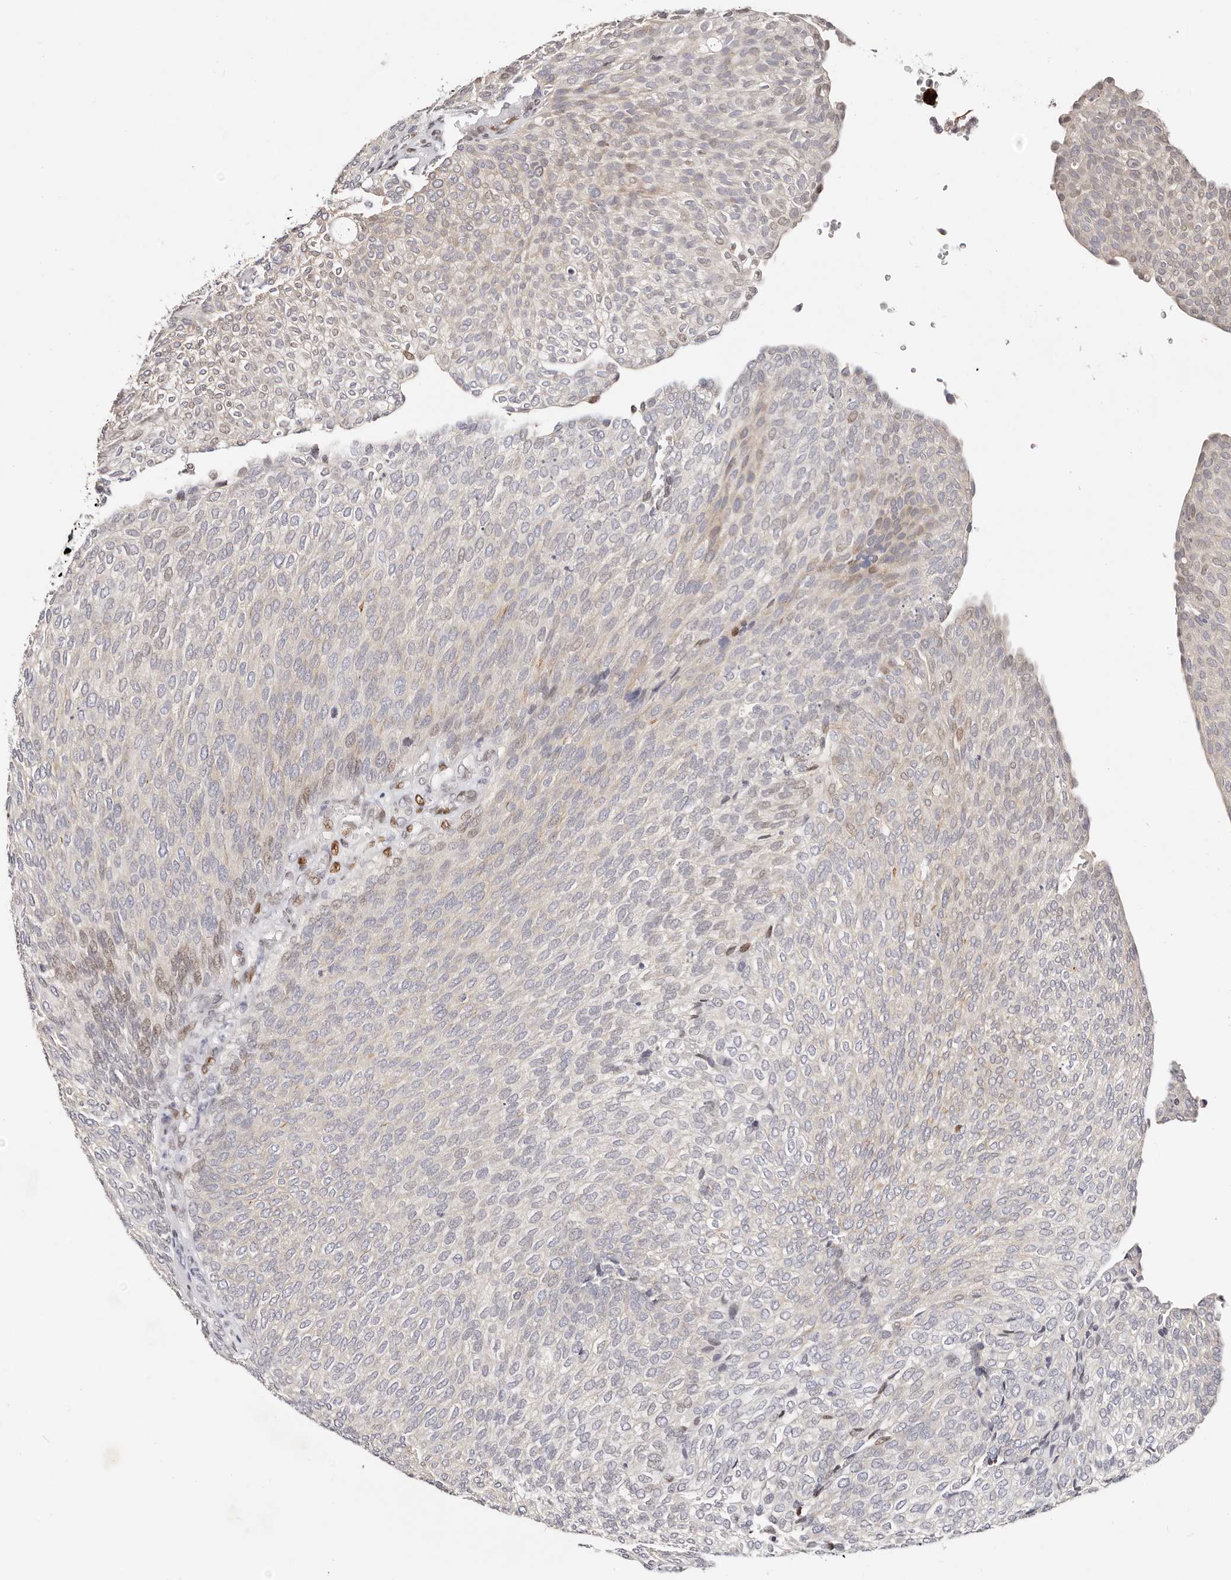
{"staining": {"intensity": "weak", "quantity": "<25%", "location": "cytoplasmic/membranous"}, "tissue": "urothelial cancer", "cell_type": "Tumor cells", "image_type": "cancer", "snomed": [{"axis": "morphology", "description": "Urothelial carcinoma, Low grade"}, {"axis": "topography", "description": "Urinary bladder"}], "caption": "The image reveals no significant staining in tumor cells of urothelial cancer.", "gene": "IQGAP3", "patient": {"sex": "female", "age": 79}}